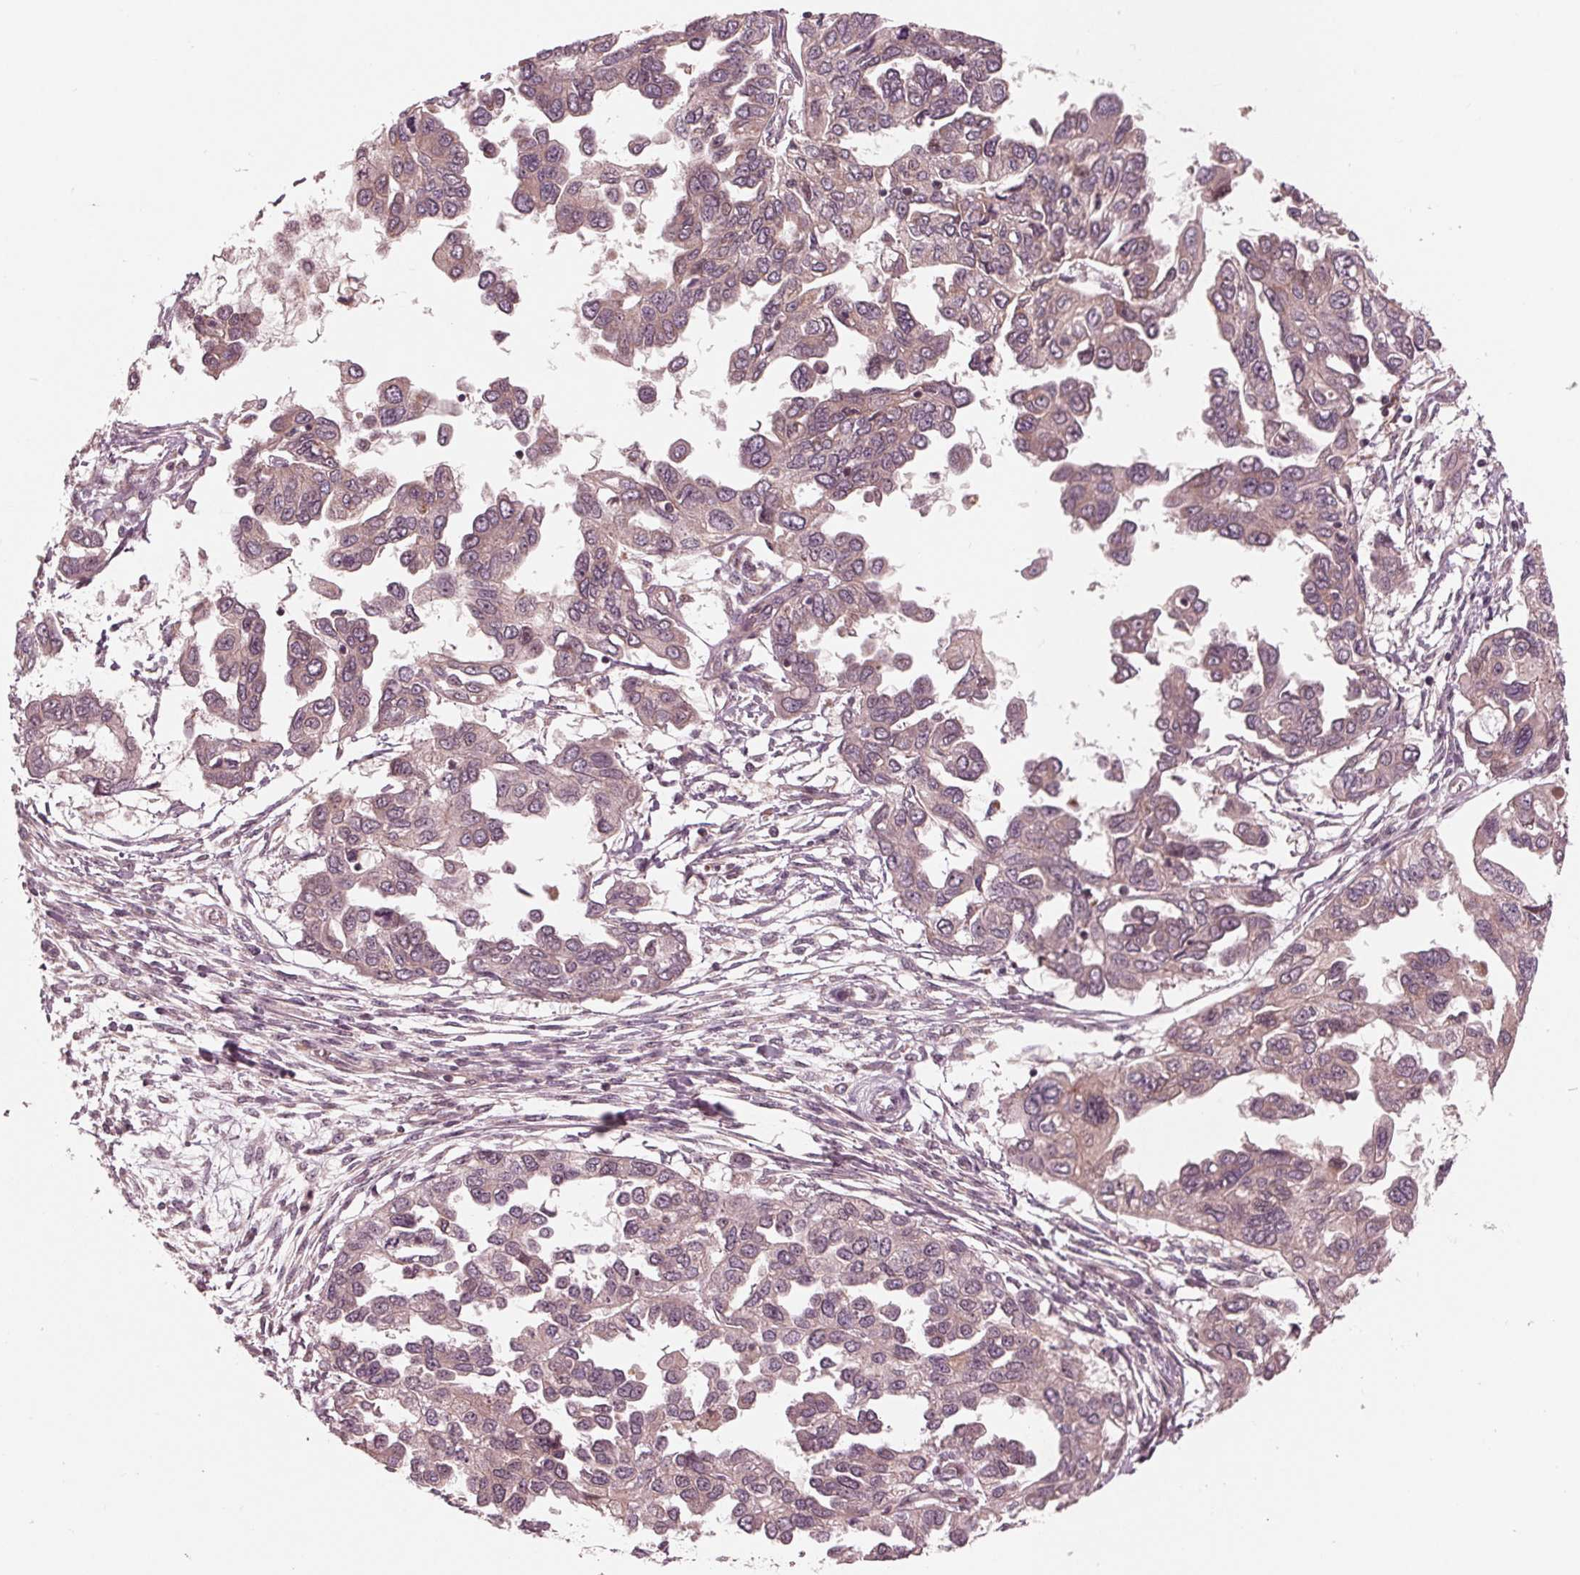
{"staining": {"intensity": "weak", "quantity": "<25%", "location": "cytoplasmic/membranous"}, "tissue": "ovarian cancer", "cell_type": "Tumor cells", "image_type": "cancer", "snomed": [{"axis": "morphology", "description": "Cystadenocarcinoma, serous, NOS"}, {"axis": "topography", "description": "Ovary"}], "caption": "DAB immunohistochemical staining of ovarian cancer (serous cystadenocarcinoma) shows no significant expression in tumor cells.", "gene": "UBALD1", "patient": {"sex": "female", "age": 53}}